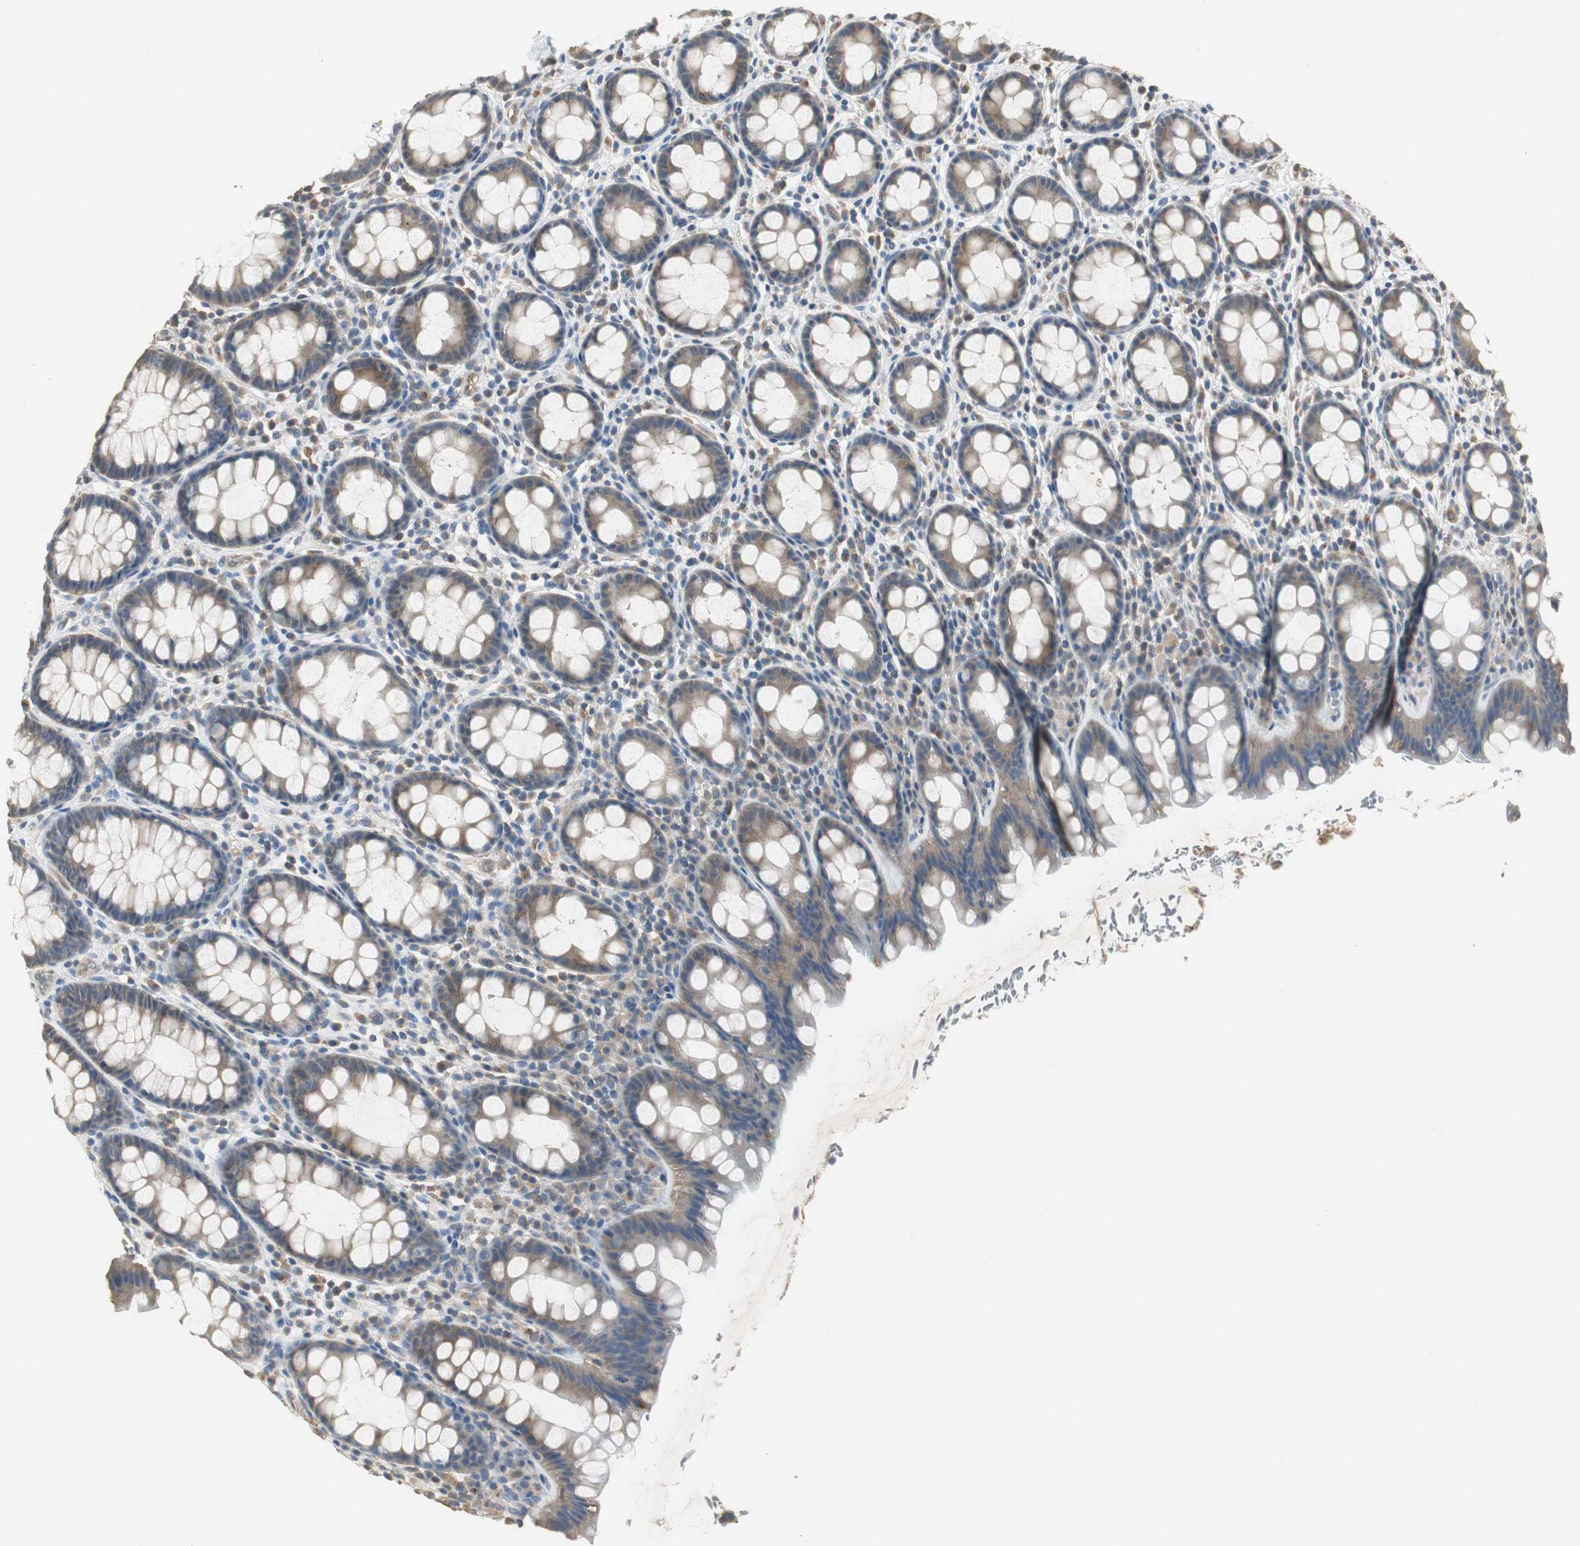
{"staining": {"intensity": "weak", "quantity": ">75%", "location": "cytoplasmic/membranous"}, "tissue": "rectum", "cell_type": "Glandular cells", "image_type": "normal", "snomed": [{"axis": "morphology", "description": "Normal tissue, NOS"}, {"axis": "topography", "description": "Rectum"}], "caption": "A brown stain shows weak cytoplasmic/membranous staining of a protein in glandular cells of benign human rectum. (DAB (3,3'-diaminobenzidine) = brown stain, brightfield microscopy at high magnification).", "gene": "JTB", "patient": {"sex": "male", "age": 92}}